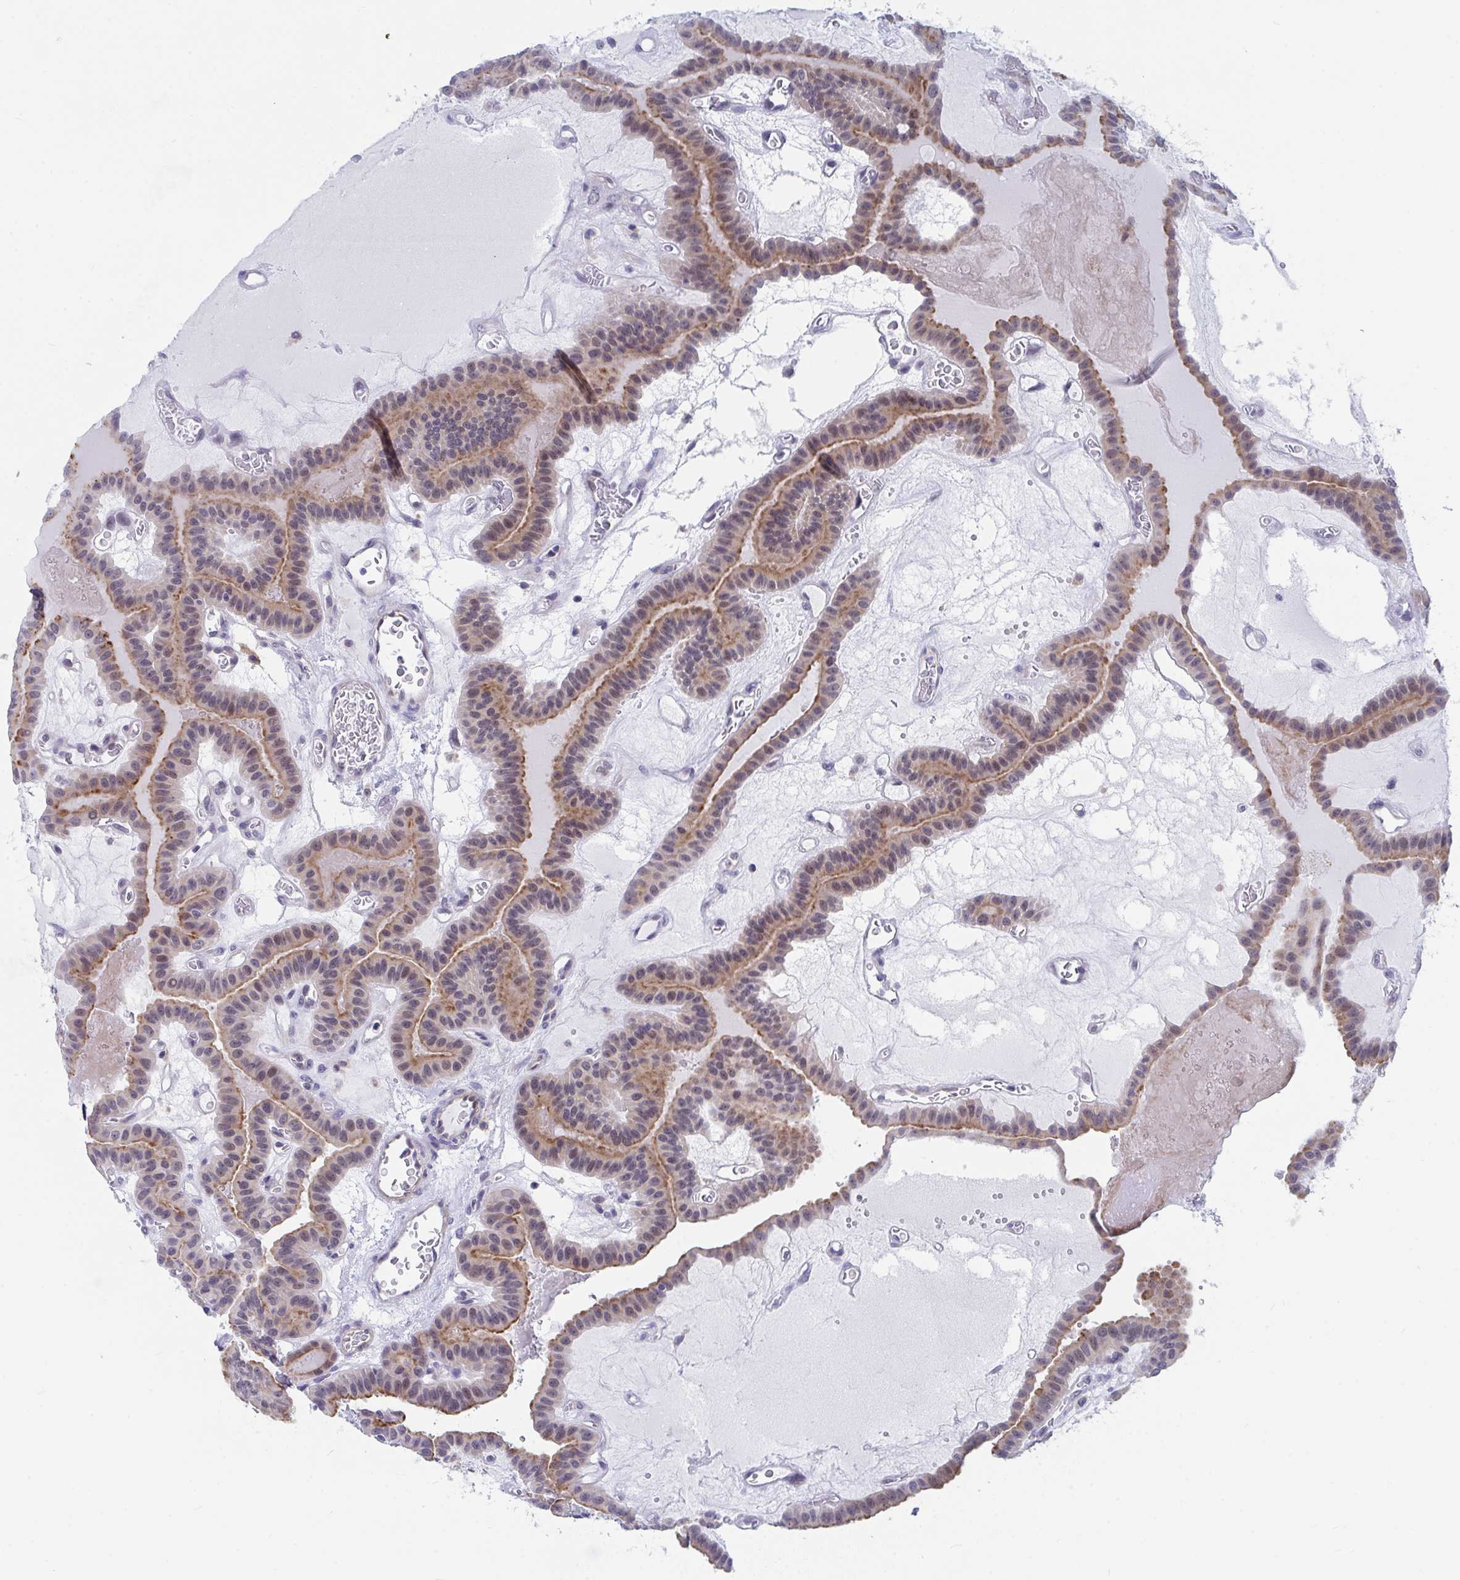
{"staining": {"intensity": "moderate", "quantity": "25%-75%", "location": "cytoplasmic/membranous,nuclear"}, "tissue": "thyroid cancer", "cell_type": "Tumor cells", "image_type": "cancer", "snomed": [{"axis": "morphology", "description": "Papillary adenocarcinoma, NOS"}, {"axis": "topography", "description": "Thyroid gland"}], "caption": "High-power microscopy captured an immunohistochemistry (IHC) histopathology image of thyroid papillary adenocarcinoma, revealing moderate cytoplasmic/membranous and nuclear expression in approximately 25%-75% of tumor cells.", "gene": "DAOA", "patient": {"sex": "male", "age": 87}}